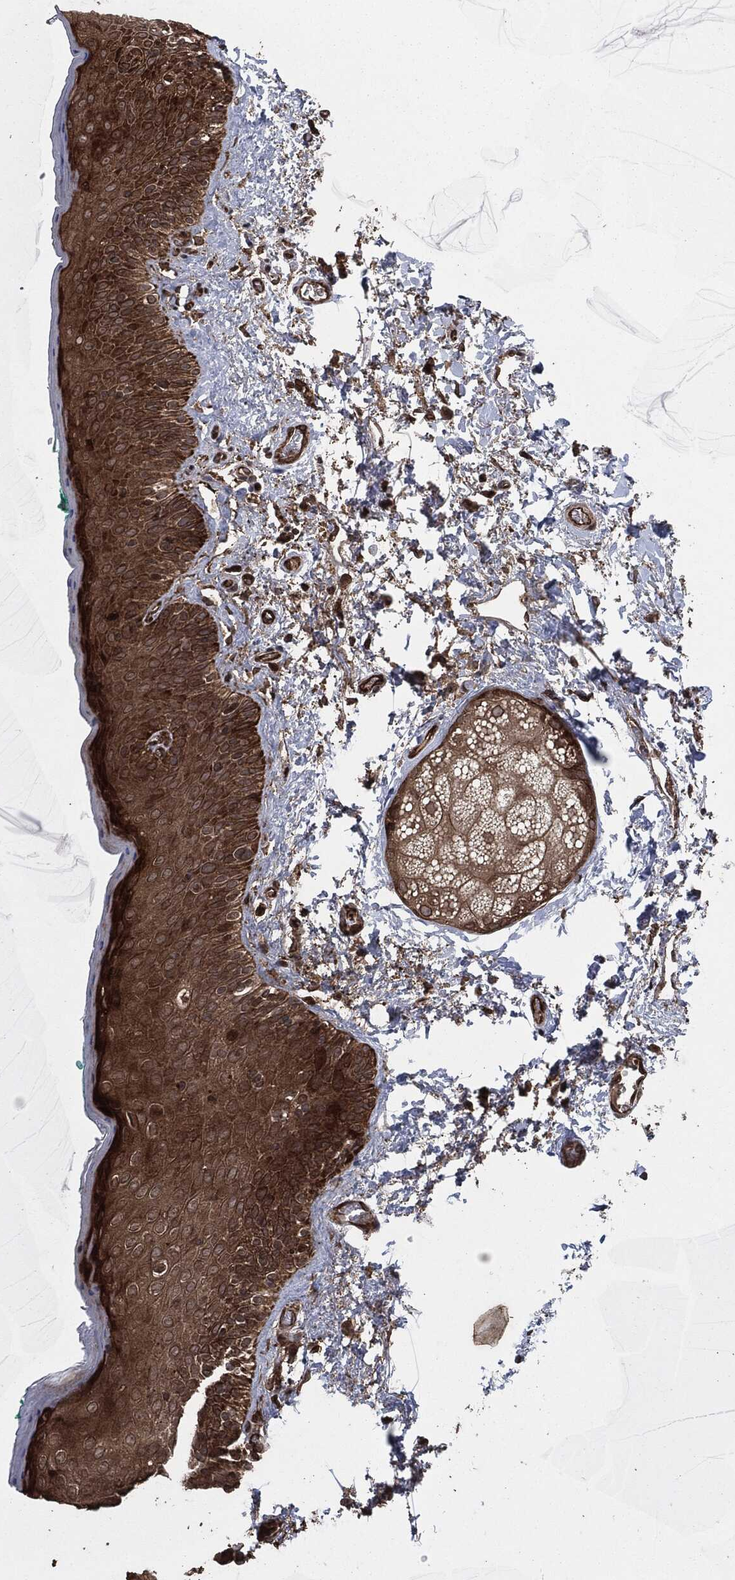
{"staining": {"intensity": "strong", "quantity": ">75%", "location": "cytoplasmic/membranous"}, "tissue": "vagina", "cell_type": "Squamous epithelial cells", "image_type": "normal", "snomed": [{"axis": "morphology", "description": "Normal tissue, NOS"}, {"axis": "topography", "description": "Vagina"}], "caption": "Protein analysis of benign vagina displays strong cytoplasmic/membranous expression in about >75% of squamous epithelial cells.", "gene": "IFIT1", "patient": {"sex": "female", "age": 66}}